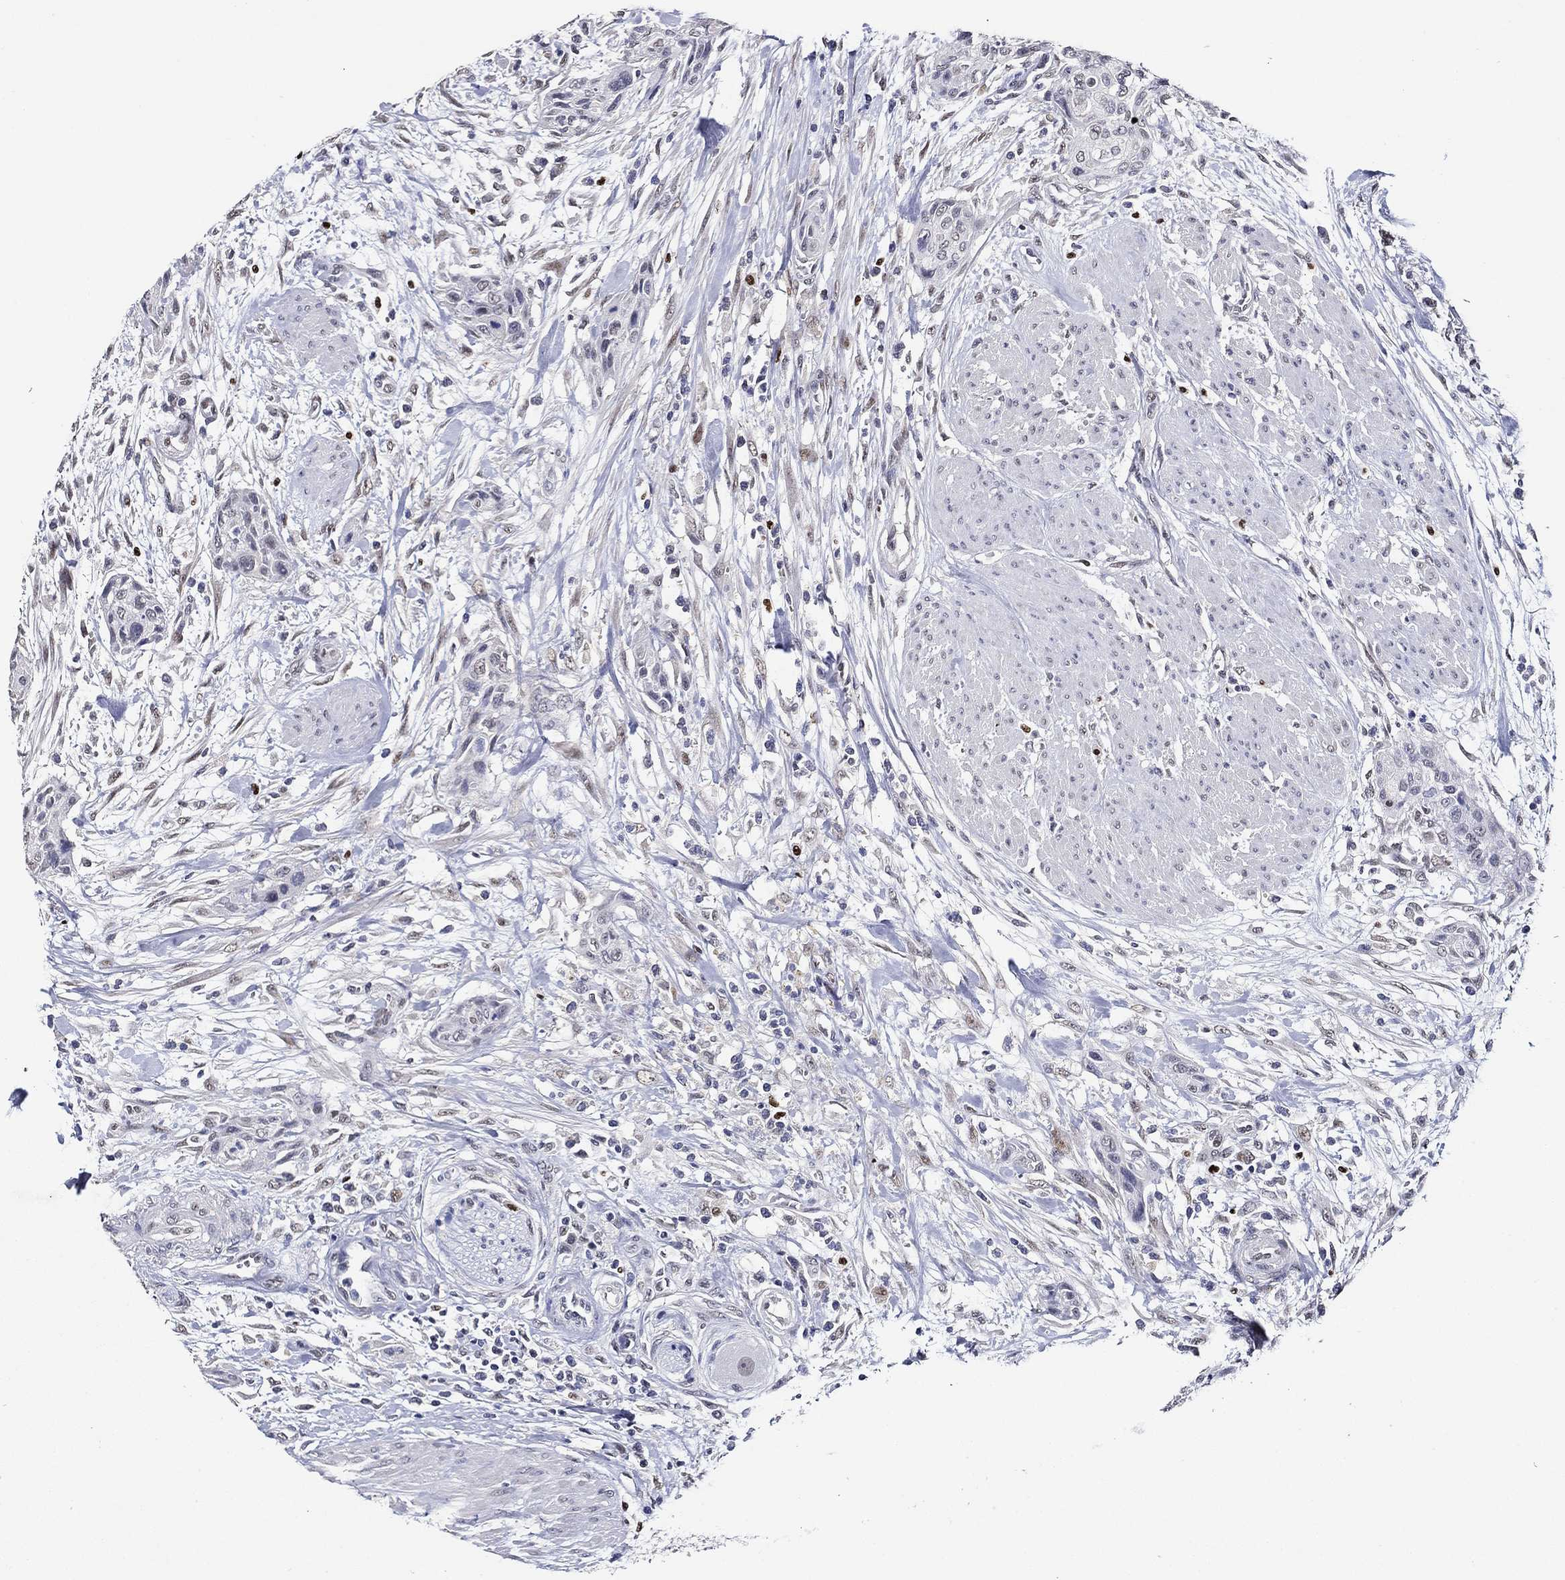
{"staining": {"intensity": "negative", "quantity": "none", "location": "none"}, "tissue": "urothelial cancer", "cell_type": "Tumor cells", "image_type": "cancer", "snomed": [{"axis": "morphology", "description": "Urothelial carcinoma, High grade"}, {"axis": "topography", "description": "Urinary bladder"}], "caption": "This is an immunohistochemistry micrograph of high-grade urothelial carcinoma. There is no positivity in tumor cells.", "gene": "GATA2", "patient": {"sex": "male", "age": 35}}